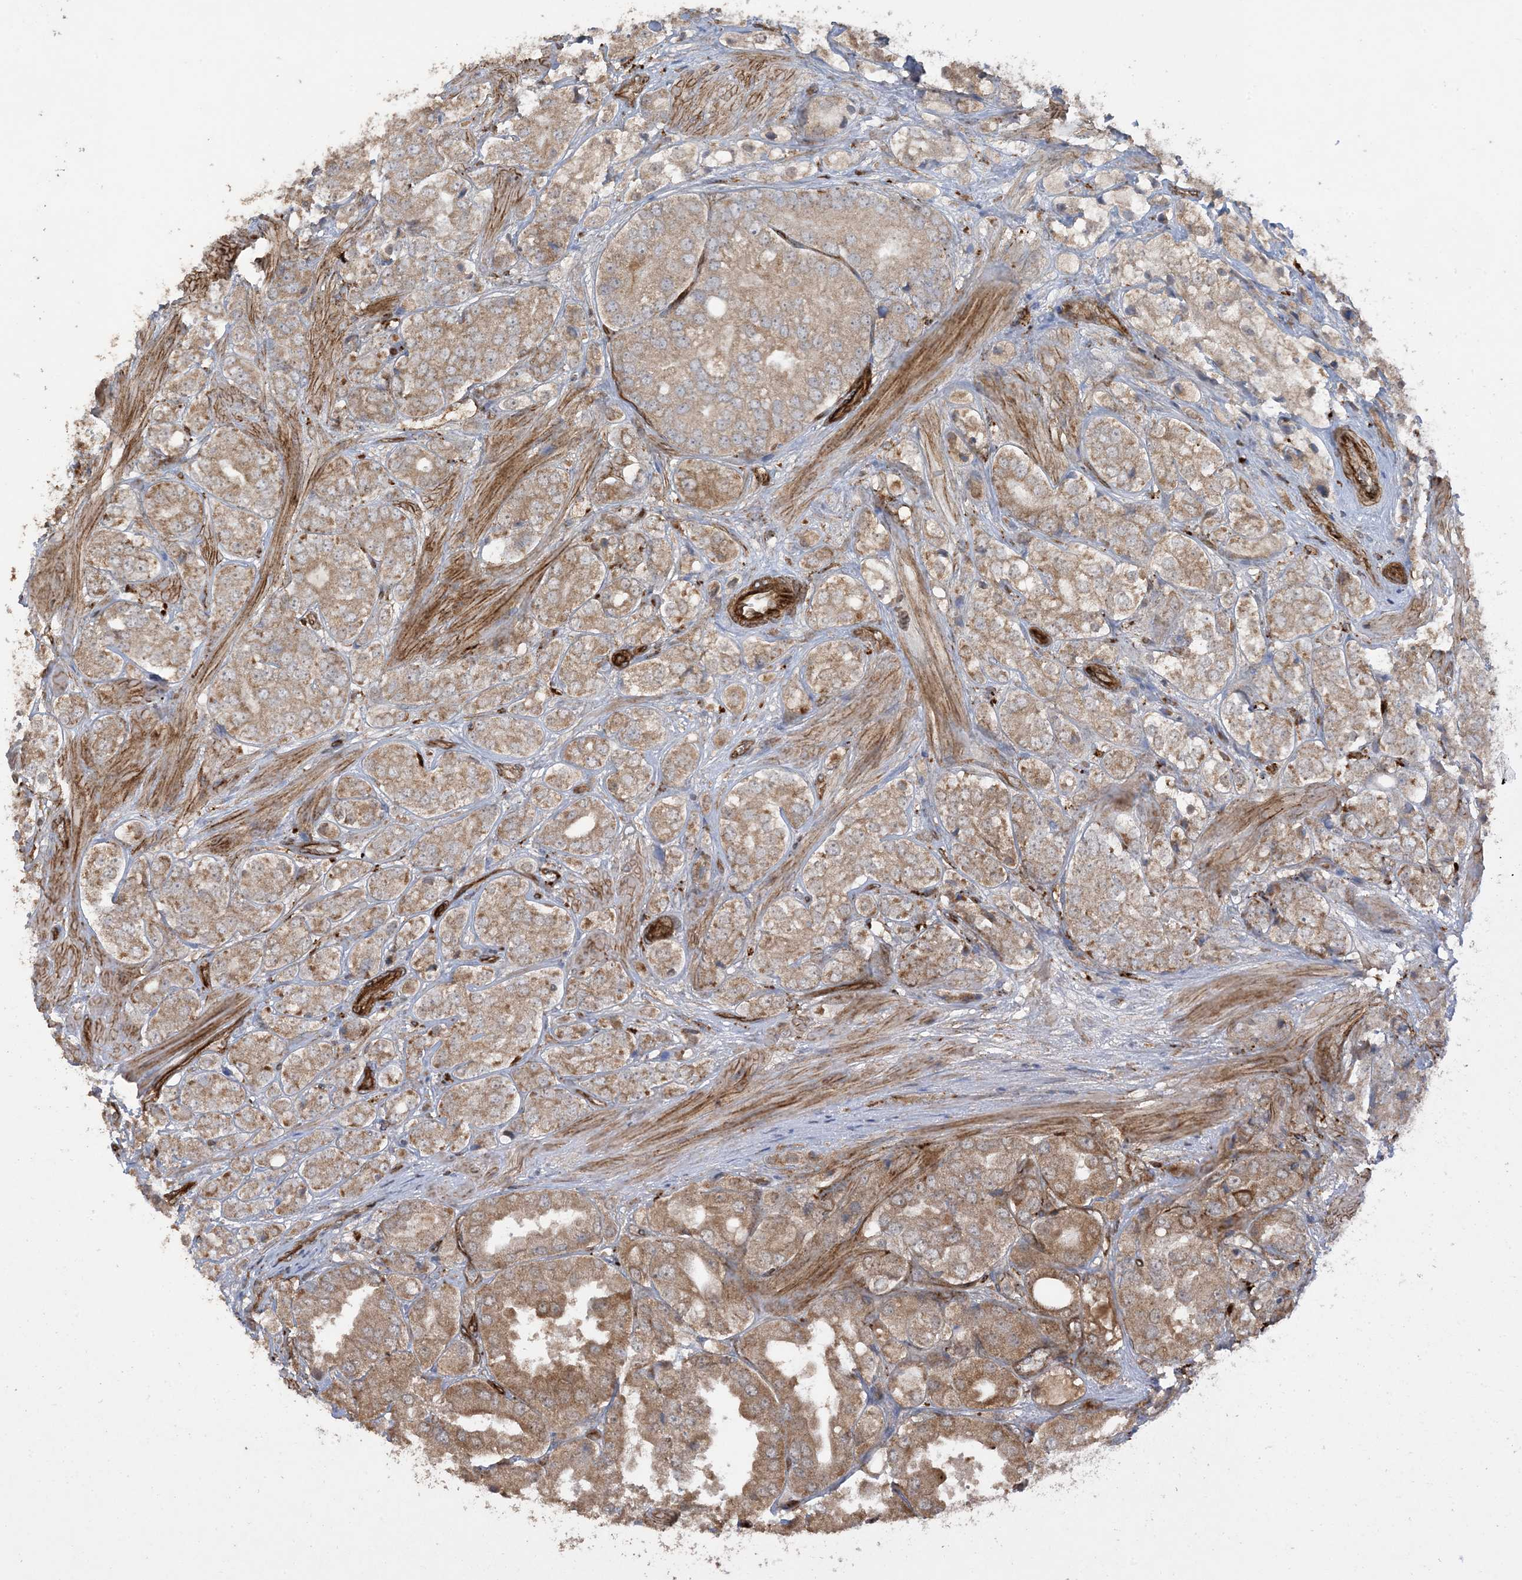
{"staining": {"intensity": "moderate", "quantity": ">75%", "location": "cytoplasmic/membranous"}, "tissue": "prostate cancer", "cell_type": "Tumor cells", "image_type": "cancer", "snomed": [{"axis": "morphology", "description": "Adenocarcinoma, High grade"}, {"axis": "topography", "description": "Prostate"}], "caption": "Immunohistochemistry (IHC) image of neoplastic tissue: human prostate cancer (high-grade adenocarcinoma) stained using immunohistochemistry displays medium levels of moderate protein expression localized specifically in the cytoplasmic/membranous of tumor cells, appearing as a cytoplasmic/membranous brown color.", "gene": "AGA", "patient": {"sex": "male", "age": 50}}